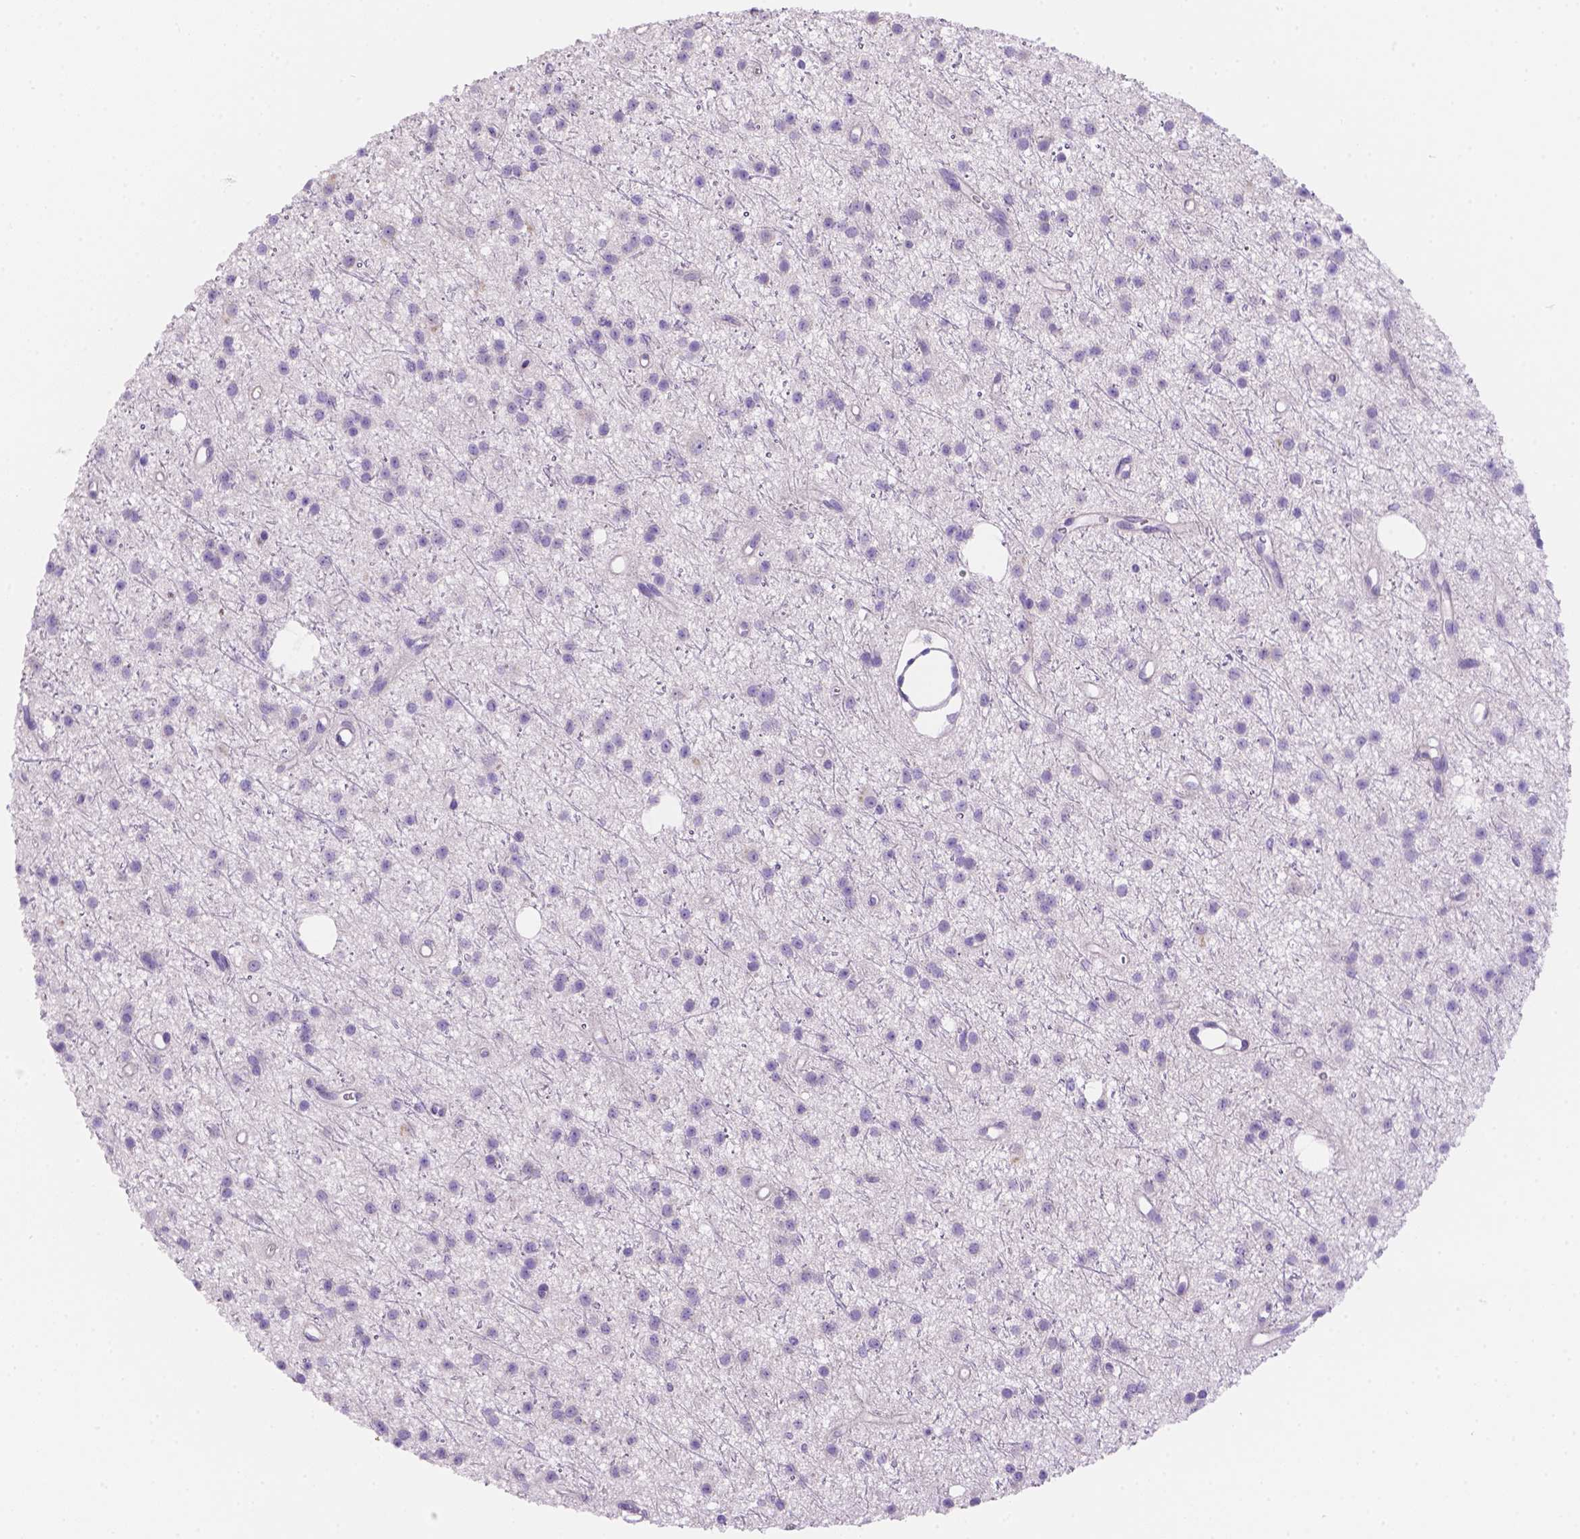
{"staining": {"intensity": "negative", "quantity": "none", "location": "none"}, "tissue": "glioma", "cell_type": "Tumor cells", "image_type": "cancer", "snomed": [{"axis": "morphology", "description": "Glioma, malignant, Low grade"}, {"axis": "topography", "description": "Brain"}], "caption": "Immunohistochemical staining of human glioma displays no significant staining in tumor cells.", "gene": "NXPE2", "patient": {"sex": "male", "age": 27}}